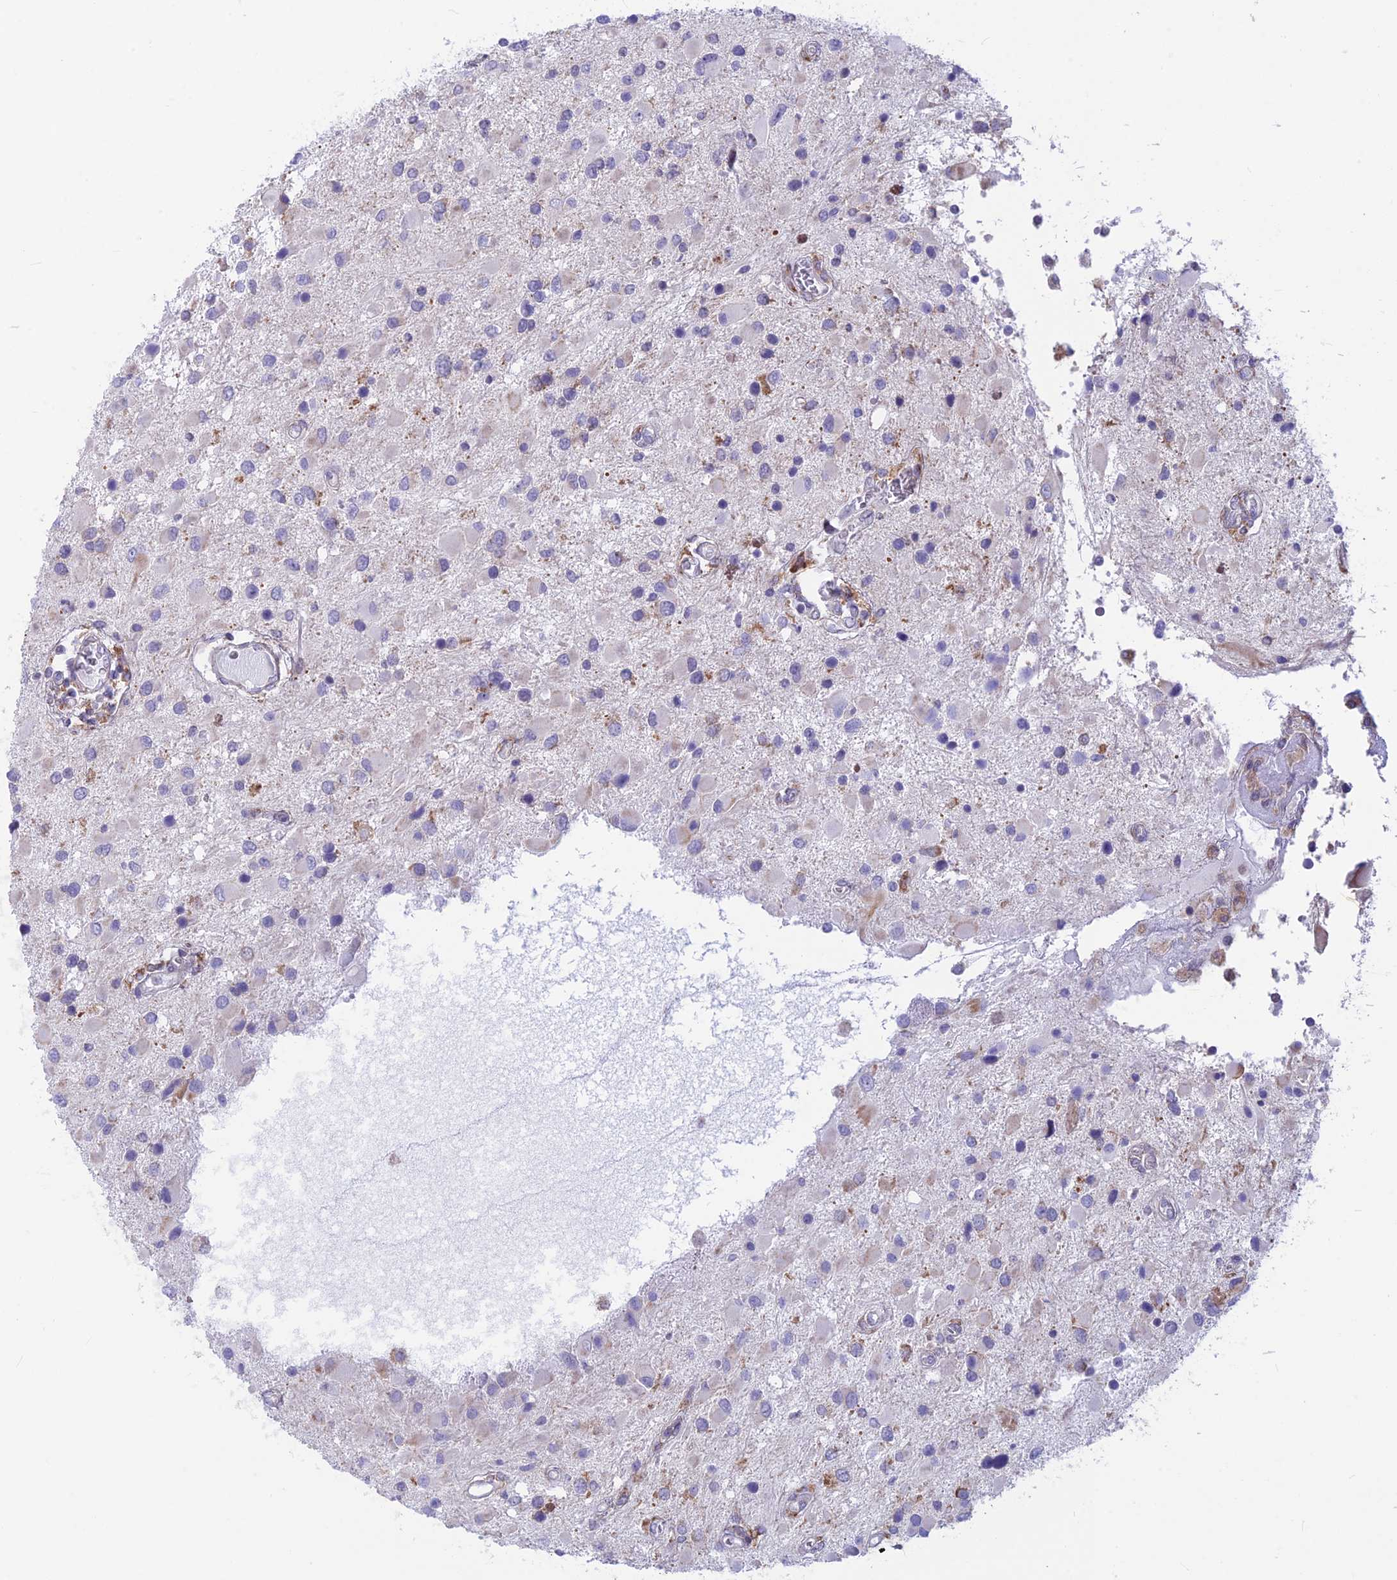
{"staining": {"intensity": "negative", "quantity": "none", "location": "none"}, "tissue": "glioma", "cell_type": "Tumor cells", "image_type": "cancer", "snomed": [{"axis": "morphology", "description": "Glioma, malignant, High grade"}, {"axis": "topography", "description": "Brain"}], "caption": "This is an immunohistochemistry histopathology image of human glioma. There is no positivity in tumor cells.", "gene": "PLAC9", "patient": {"sex": "male", "age": 53}}